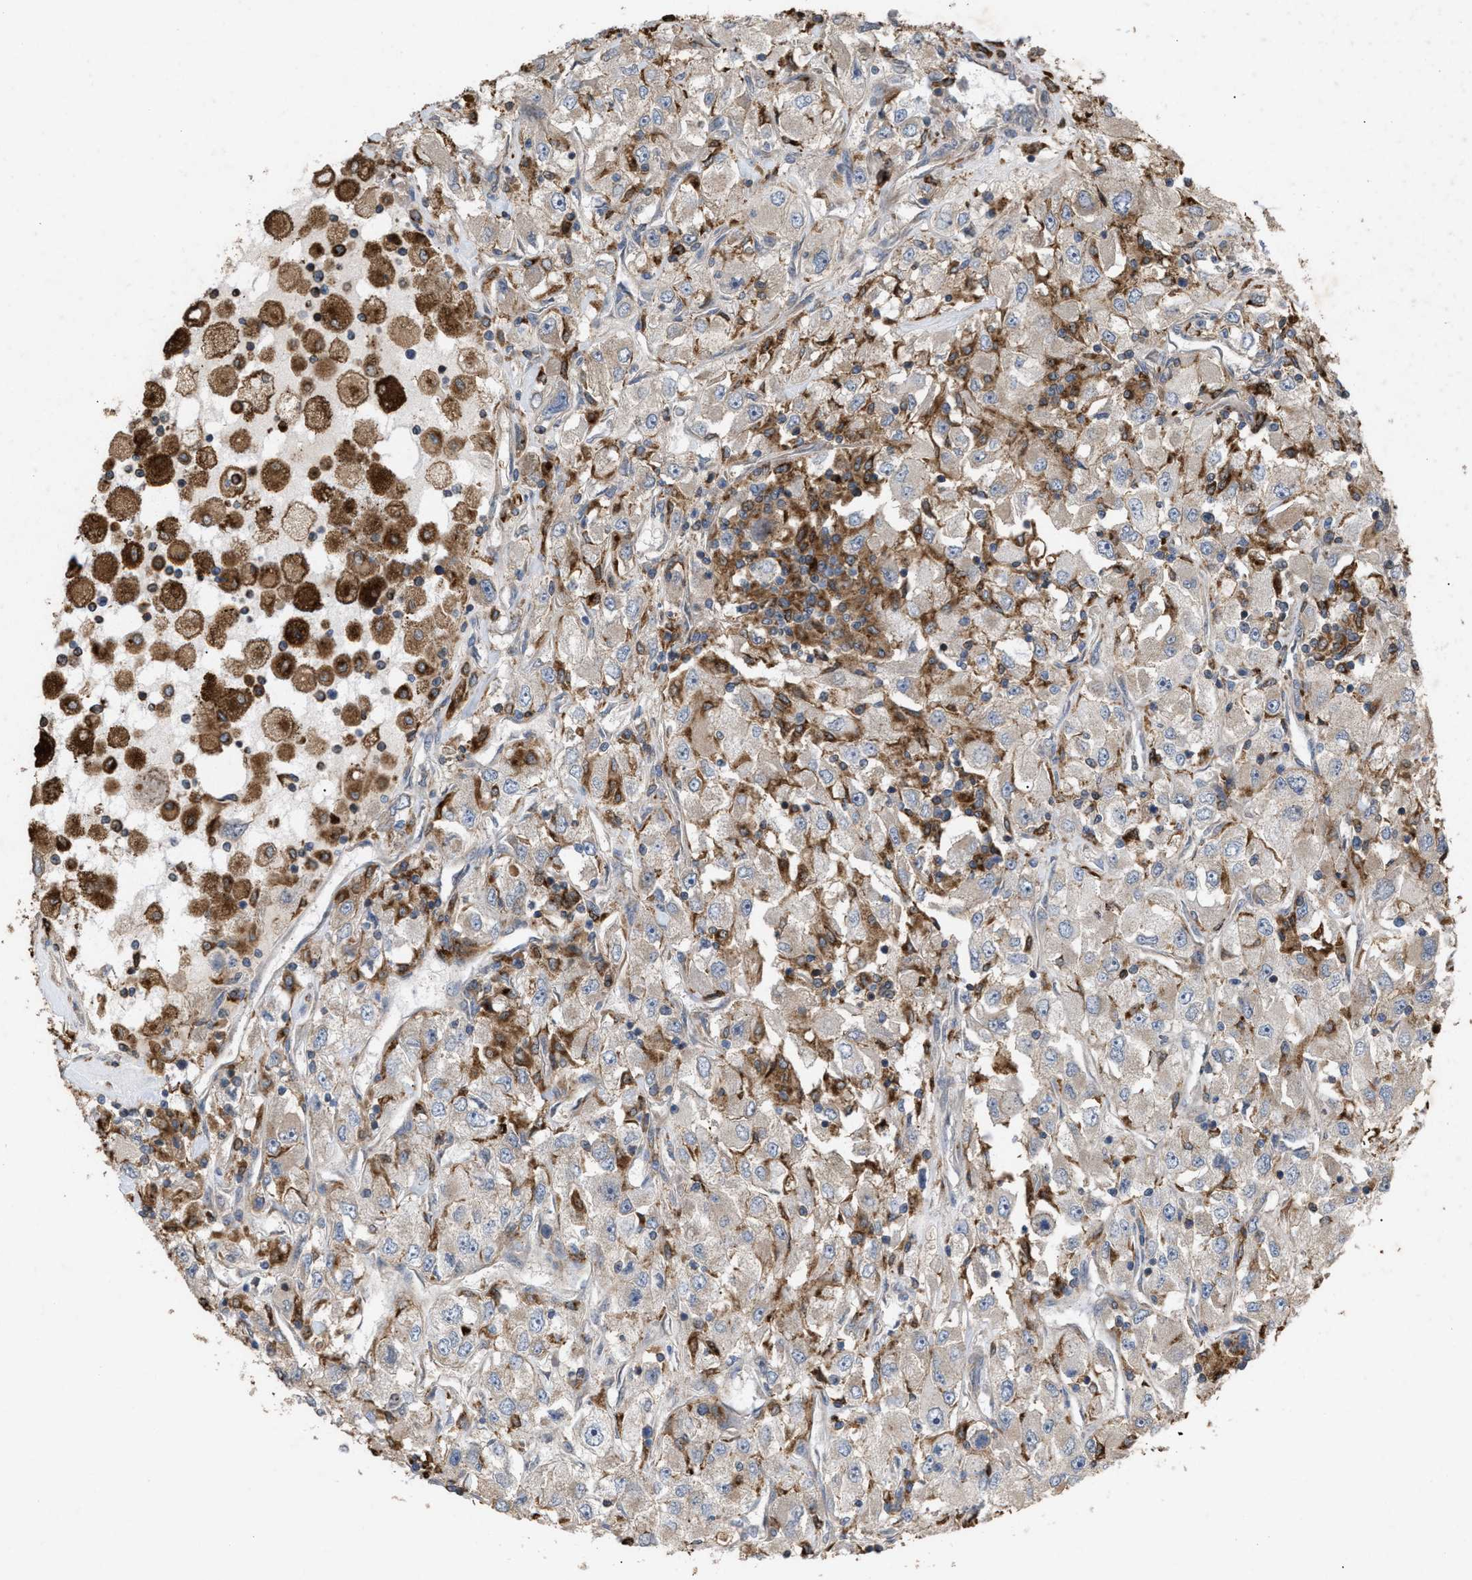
{"staining": {"intensity": "negative", "quantity": "none", "location": "none"}, "tissue": "renal cancer", "cell_type": "Tumor cells", "image_type": "cancer", "snomed": [{"axis": "morphology", "description": "Adenocarcinoma, NOS"}, {"axis": "topography", "description": "Kidney"}], "caption": "This image is of renal cancer (adenocarcinoma) stained with immunohistochemistry to label a protein in brown with the nuclei are counter-stained blue. There is no staining in tumor cells. The staining was performed using DAB to visualize the protein expression in brown, while the nuclei were stained in blue with hematoxylin (Magnification: 20x).", "gene": "GCC1", "patient": {"sex": "female", "age": 52}}